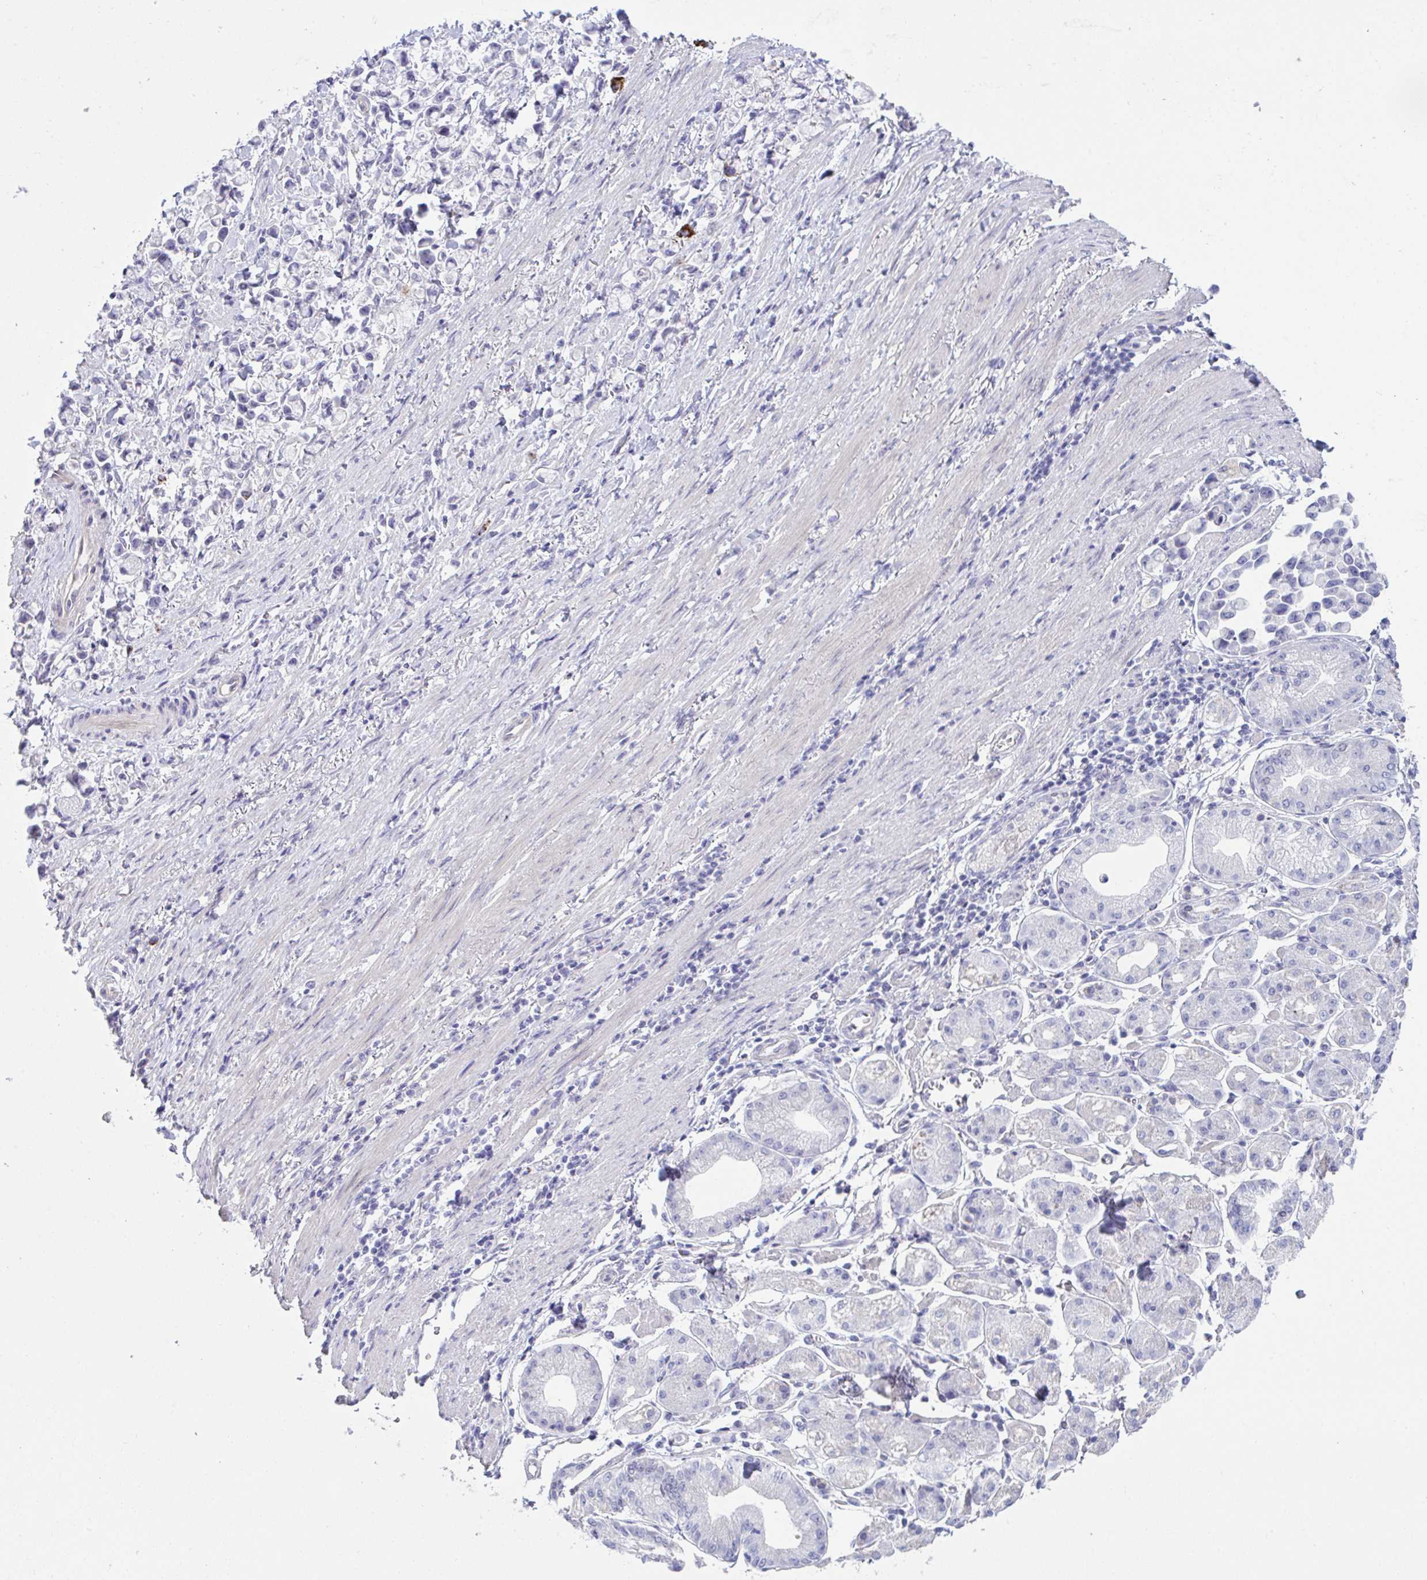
{"staining": {"intensity": "negative", "quantity": "none", "location": "none"}, "tissue": "stomach cancer", "cell_type": "Tumor cells", "image_type": "cancer", "snomed": [{"axis": "morphology", "description": "Adenocarcinoma, NOS"}, {"axis": "topography", "description": "Stomach"}], "caption": "IHC of stomach cancer exhibits no staining in tumor cells. (DAB (3,3'-diaminobenzidine) immunohistochemistry (IHC) with hematoxylin counter stain).", "gene": "ATP6V0D2", "patient": {"sex": "female", "age": 81}}